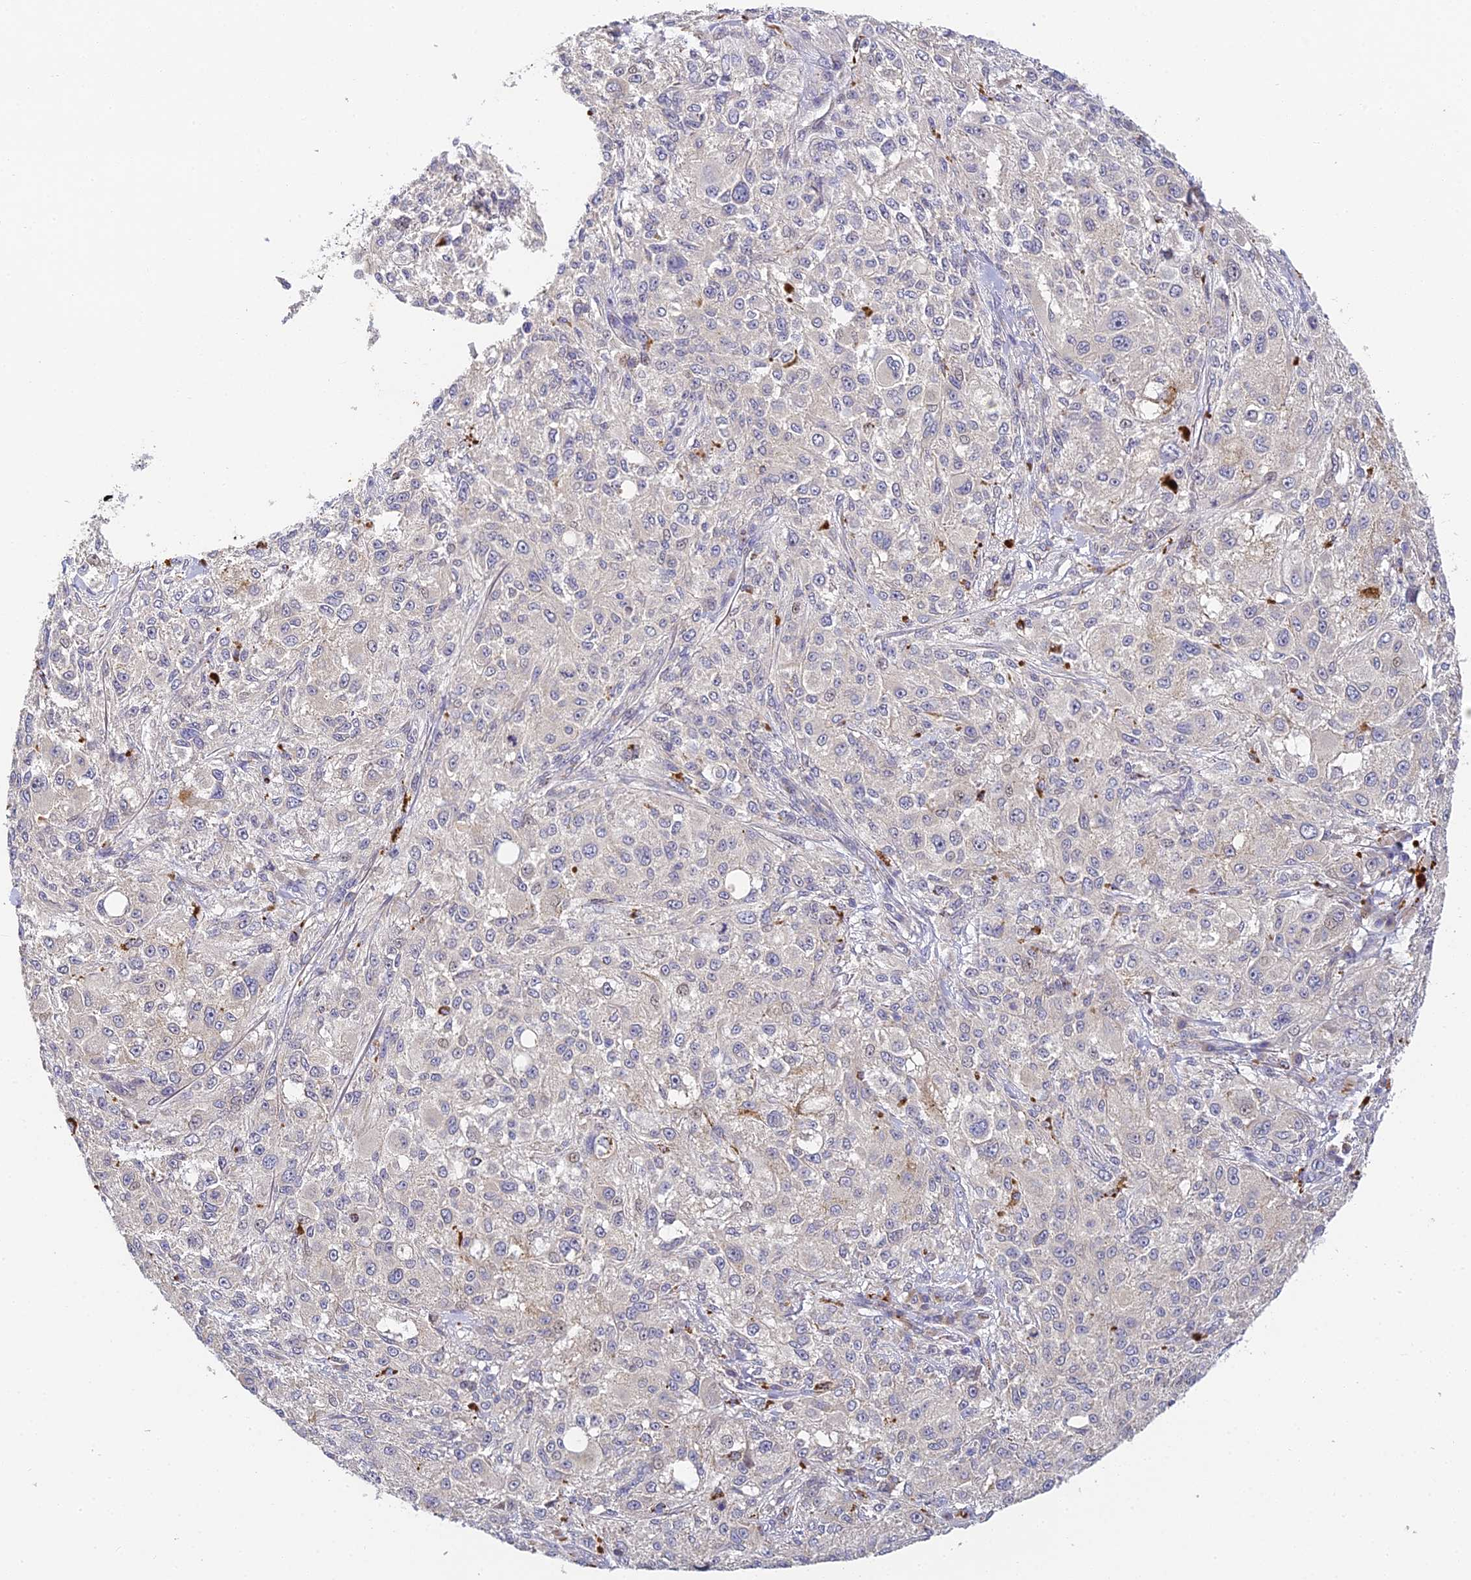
{"staining": {"intensity": "negative", "quantity": "none", "location": "none"}, "tissue": "melanoma", "cell_type": "Tumor cells", "image_type": "cancer", "snomed": [{"axis": "morphology", "description": "Necrosis, NOS"}, {"axis": "morphology", "description": "Malignant melanoma, NOS"}, {"axis": "topography", "description": "Skin"}], "caption": "Immunohistochemistry of malignant melanoma displays no staining in tumor cells. Brightfield microscopy of immunohistochemistry stained with DAB (brown) and hematoxylin (blue), captured at high magnification.", "gene": "DNAAF10", "patient": {"sex": "female", "age": 87}}